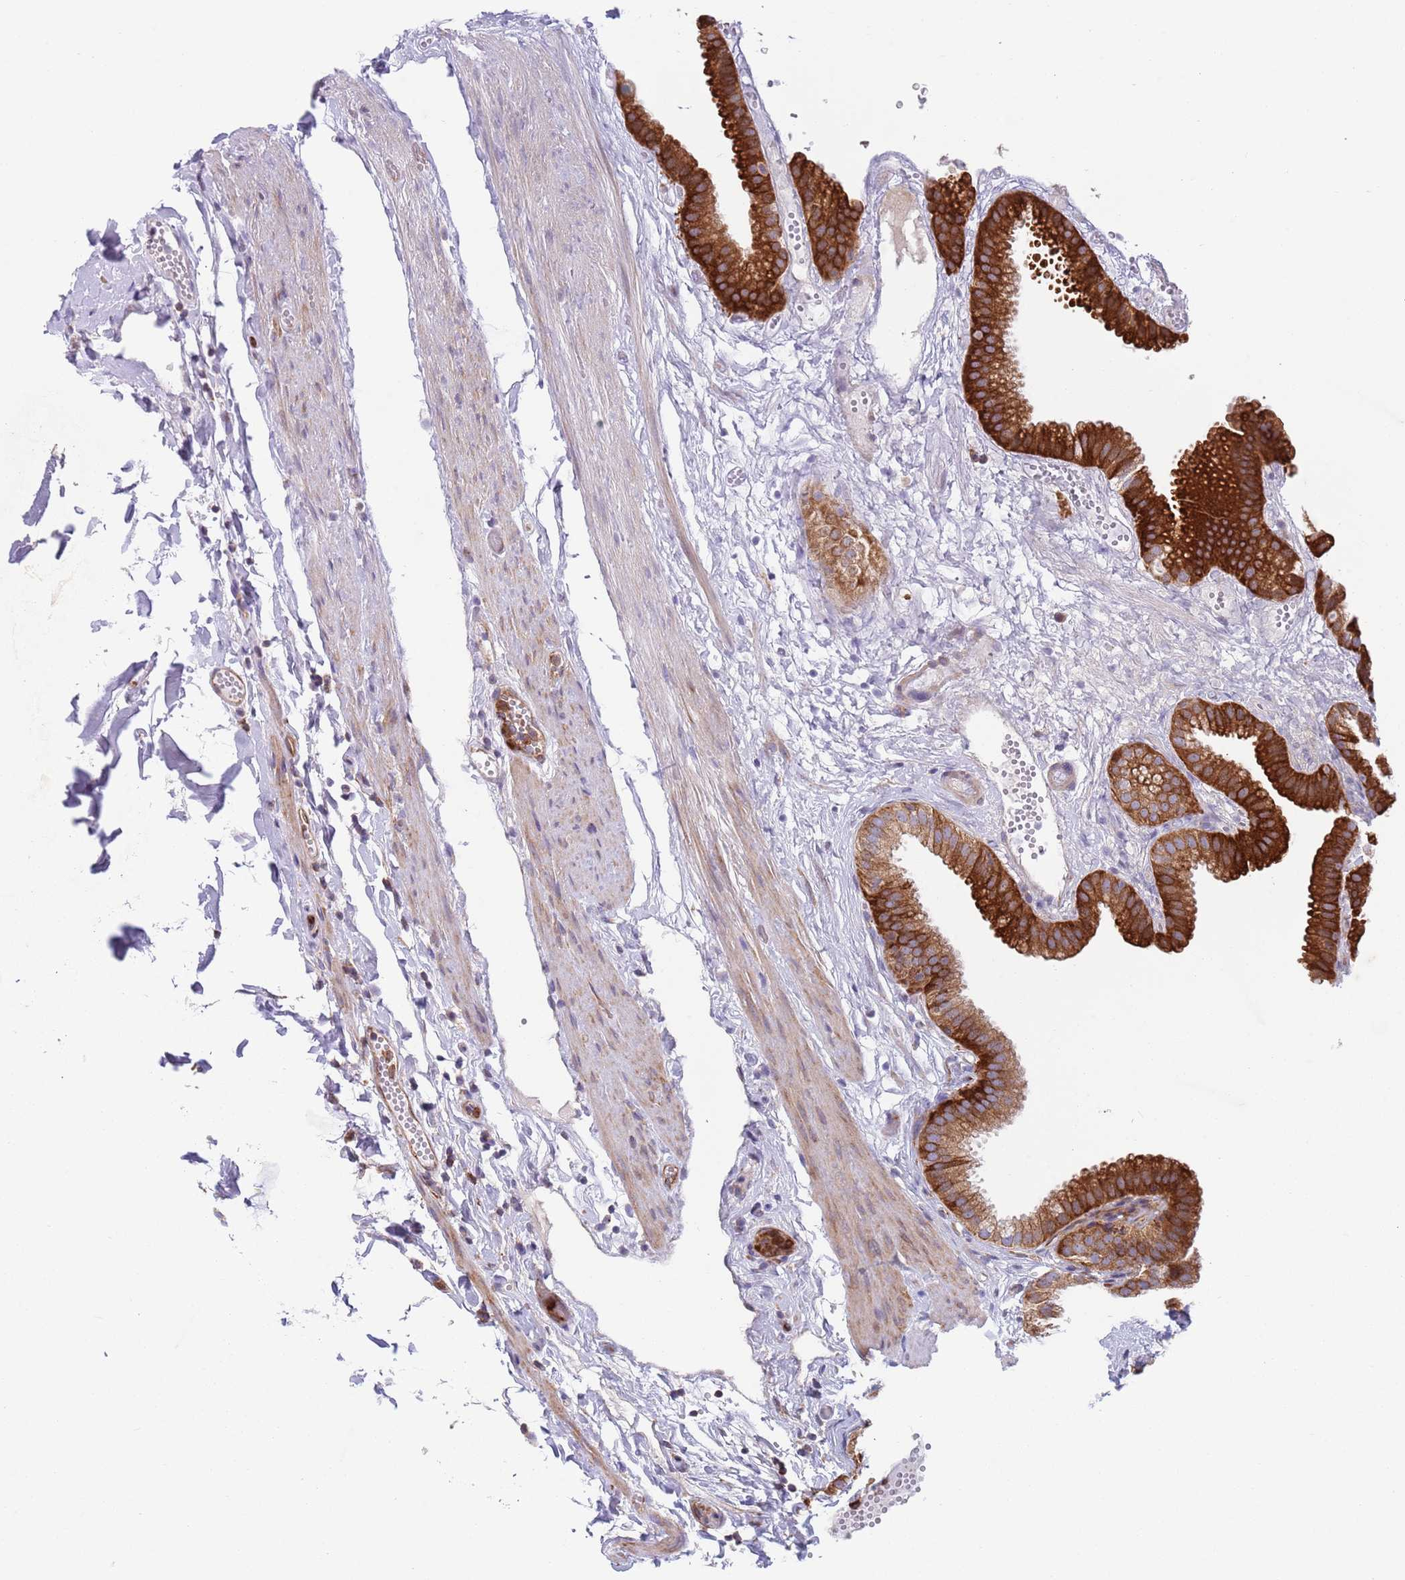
{"staining": {"intensity": "strong", "quantity": ">75%", "location": "cytoplasmic/membranous"}, "tissue": "gallbladder", "cell_type": "Glandular cells", "image_type": "normal", "snomed": [{"axis": "morphology", "description": "Normal tissue, NOS"}, {"axis": "topography", "description": "Gallbladder"}], "caption": "Gallbladder stained with DAB (3,3'-diaminobenzidine) immunohistochemistry (IHC) exhibits high levels of strong cytoplasmic/membranous staining in approximately >75% of glandular cells. (DAB (3,3'-diaminobenzidine) IHC with brightfield microscopy, high magnification).", "gene": "ZMYM5", "patient": {"sex": "female", "age": 61}}